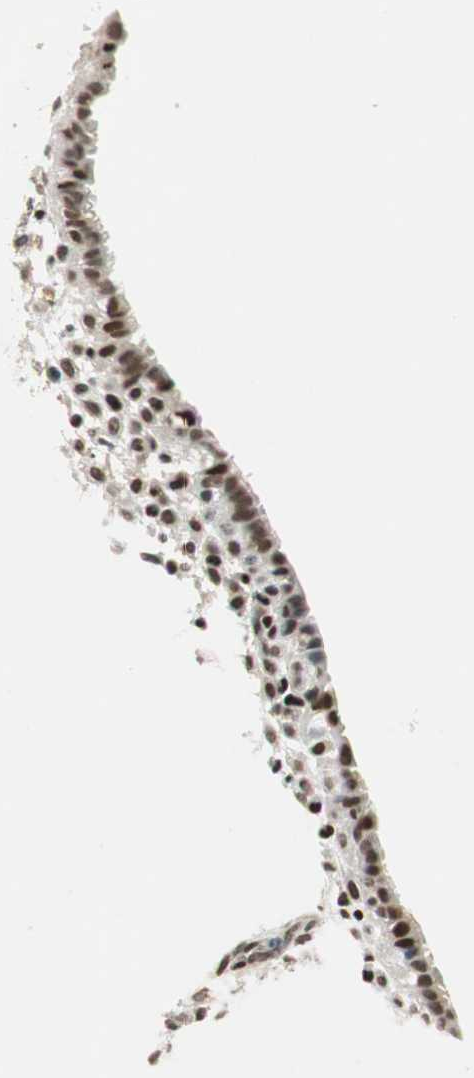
{"staining": {"intensity": "moderate", "quantity": "25%-75%", "location": "nuclear"}, "tissue": "endometrium", "cell_type": "Cells in endometrial stroma", "image_type": "normal", "snomed": [{"axis": "morphology", "description": "Normal tissue, NOS"}, {"axis": "topography", "description": "Endometrium"}], "caption": "An immunohistochemistry (IHC) histopathology image of unremarkable tissue is shown. Protein staining in brown shows moderate nuclear positivity in endometrium within cells in endometrial stroma. (DAB (3,3'-diaminobenzidine) IHC with brightfield microscopy, high magnification).", "gene": "MDC1", "patient": {"sex": "female", "age": 72}}